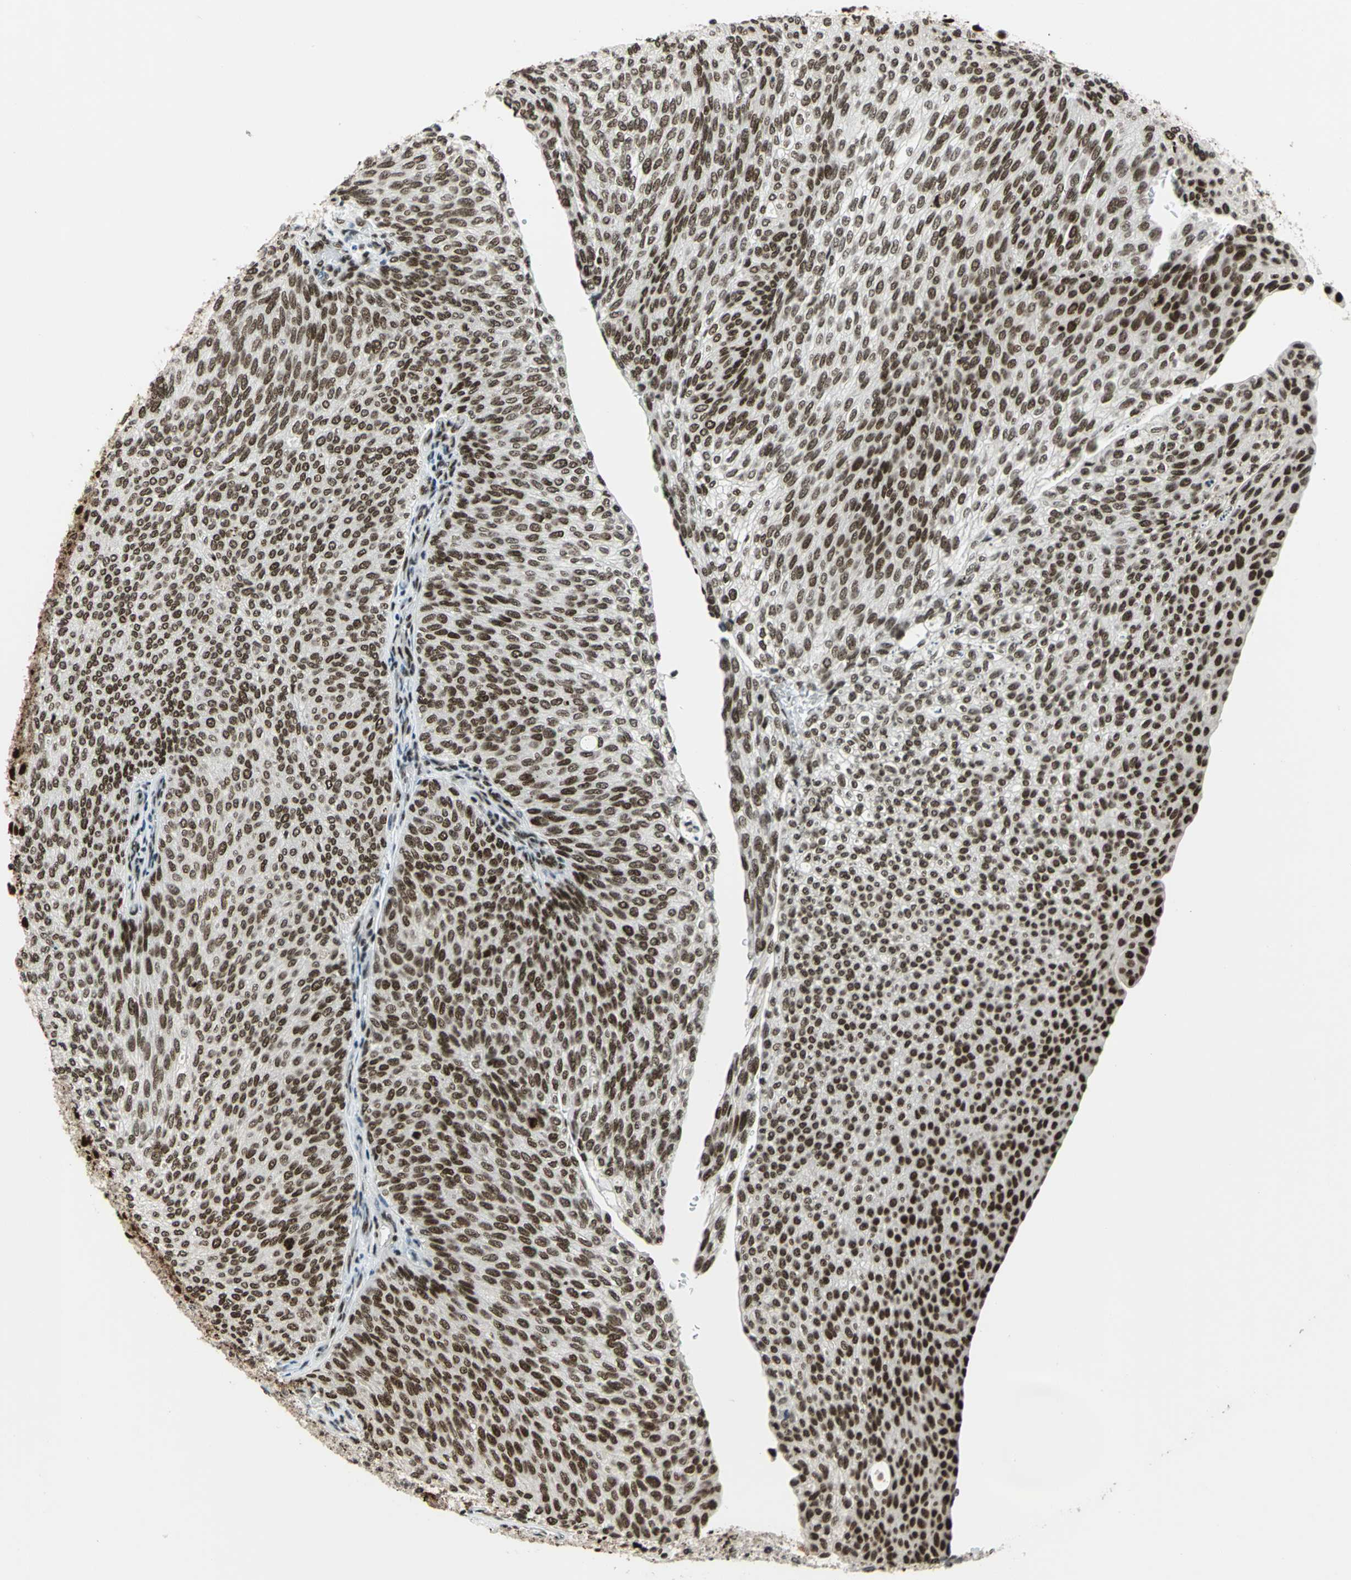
{"staining": {"intensity": "strong", "quantity": ">75%", "location": "nuclear"}, "tissue": "urothelial cancer", "cell_type": "Tumor cells", "image_type": "cancer", "snomed": [{"axis": "morphology", "description": "Urothelial carcinoma, Low grade"}, {"axis": "topography", "description": "Urinary bladder"}], "caption": "Human low-grade urothelial carcinoma stained with a brown dye exhibits strong nuclear positive expression in approximately >75% of tumor cells.", "gene": "UBTF", "patient": {"sex": "female", "age": 79}}